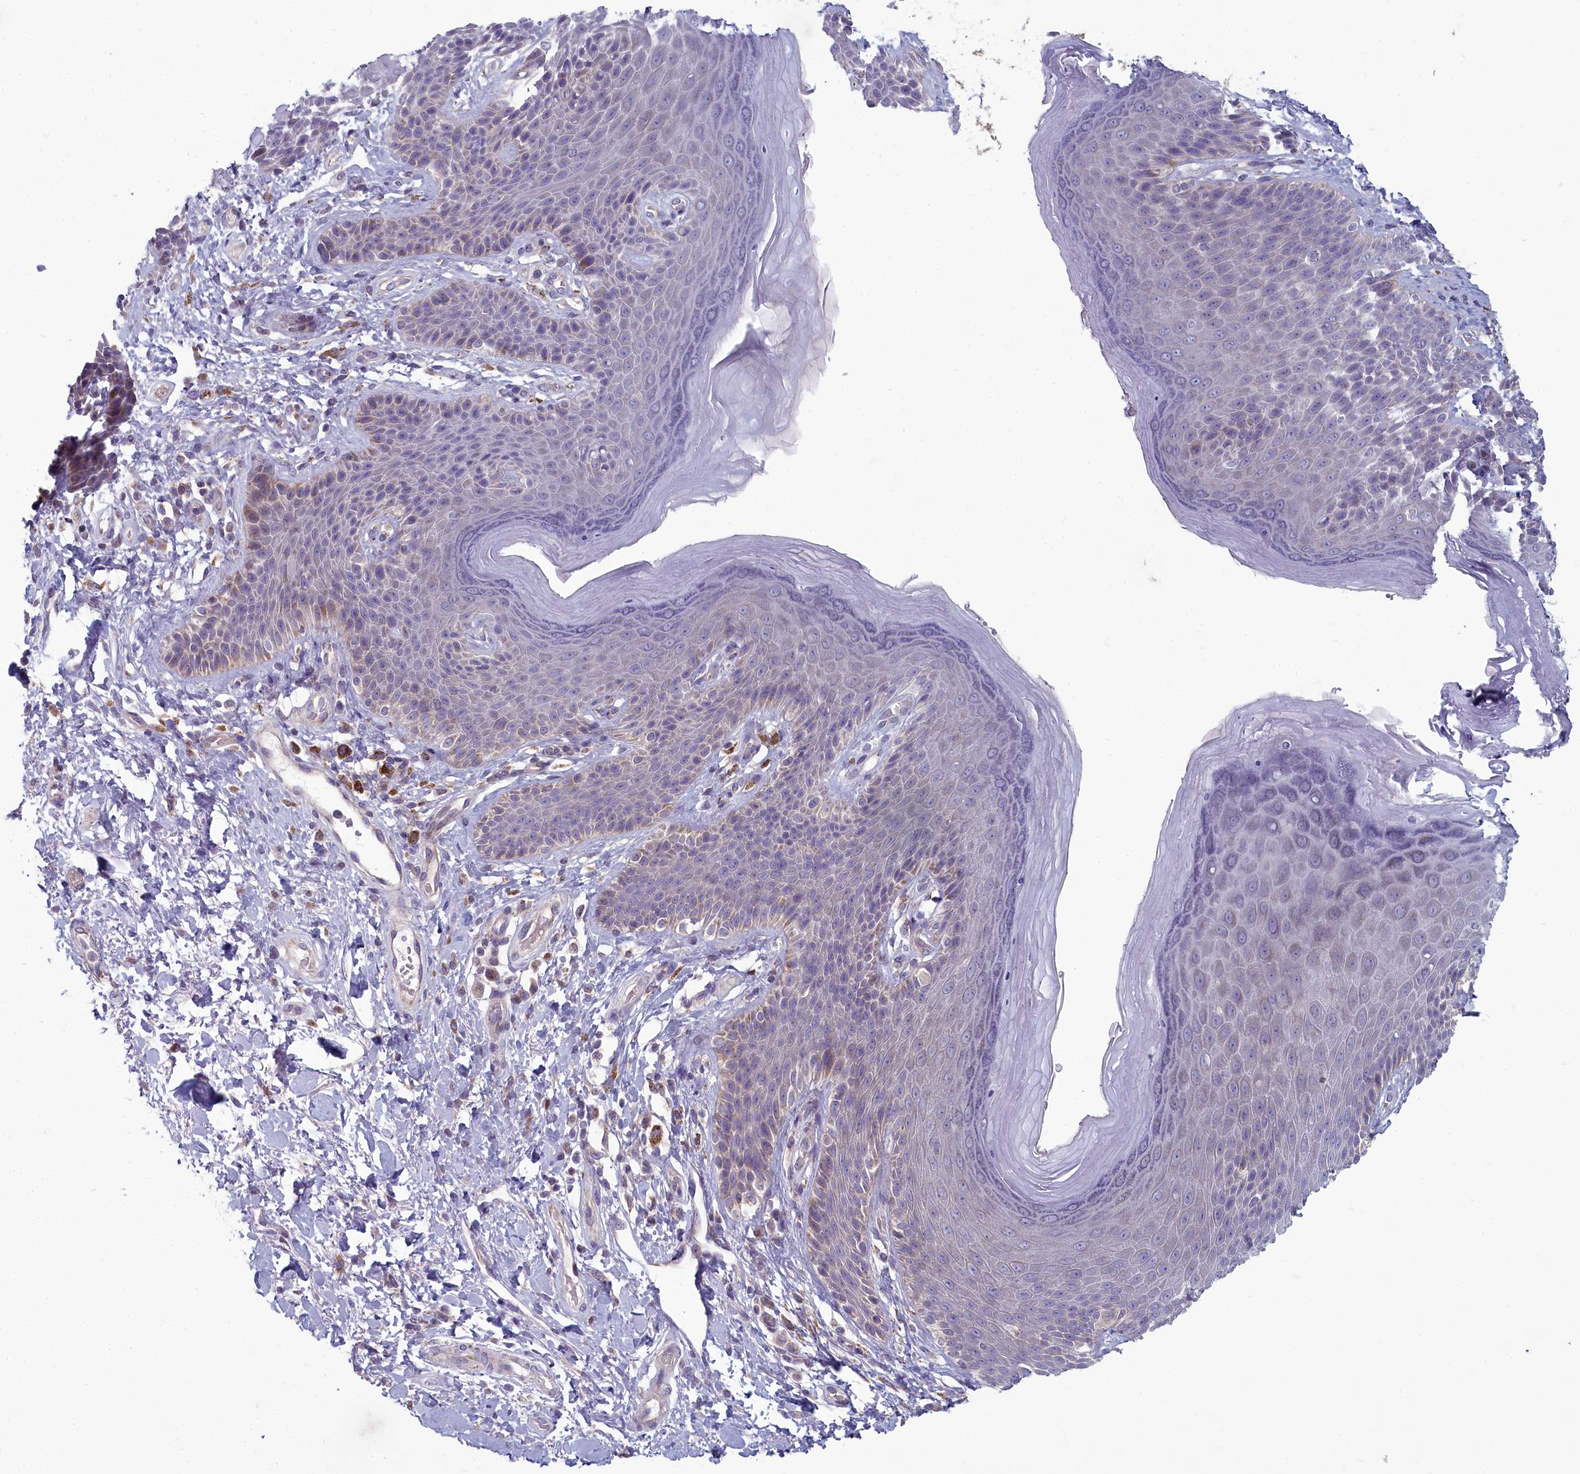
{"staining": {"intensity": "moderate", "quantity": "<25%", "location": "cytoplasmic/membranous"}, "tissue": "skin", "cell_type": "Epidermal cells", "image_type": "normal", "snomed": [{"axis": "morphology", "description": "Normal tissue, NOS"}, {"axis": "topography", "description": "Anal"}], "caption": "Normal skin was stained to show a protein in brown. There is low levels of moderate cytoplasmic/membranous expression in about <25% of epidermal cells. (brown staining indicates protein expression, while blue staining denotes nuclei).", "gene": "INSYN2A", "patient": {"sex": "female", "age": 89}}